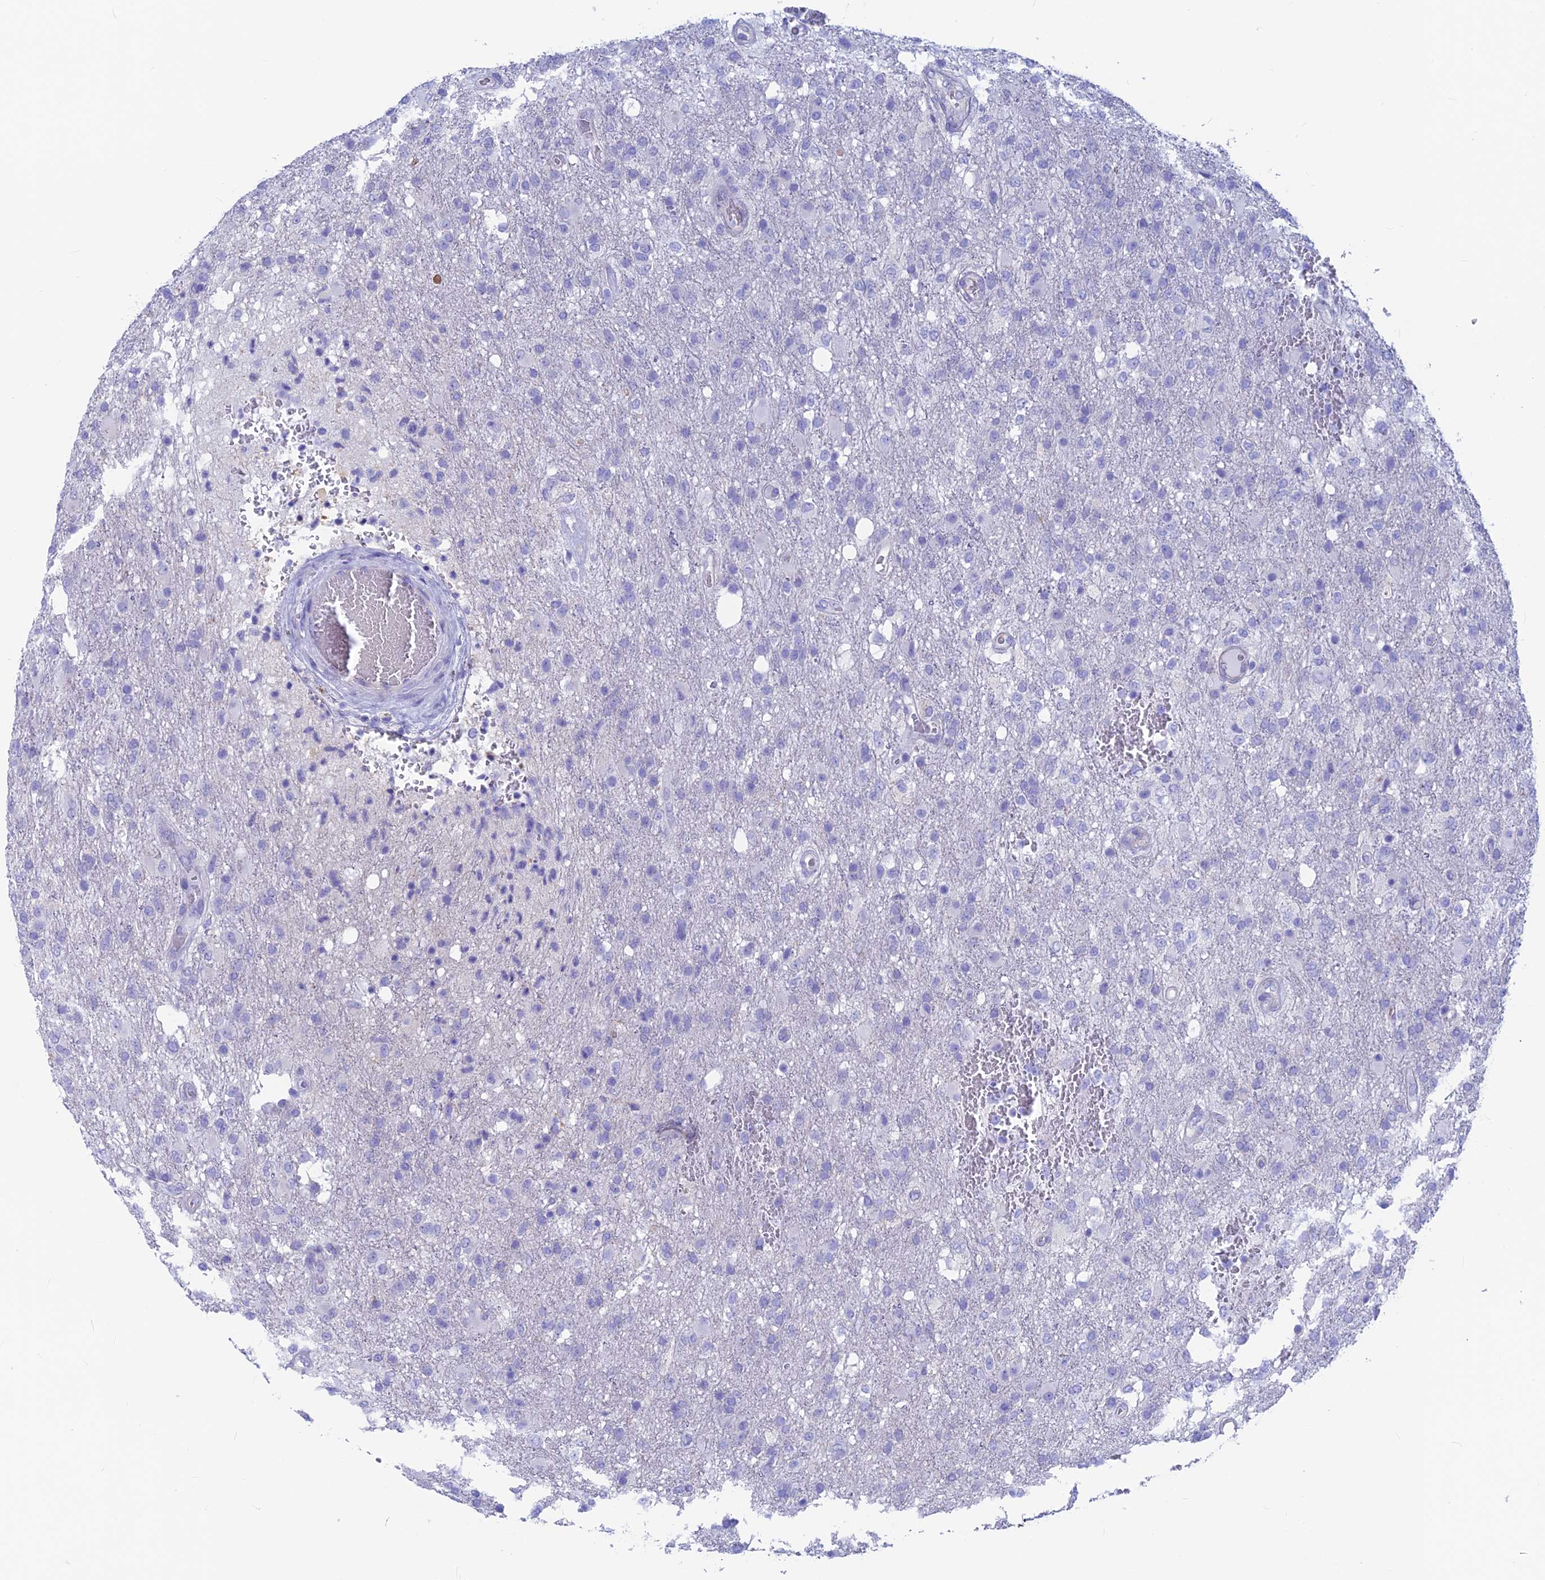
{"staining": {"intensity": "negative", "quantity": "none", "location": "none"}, "tissue": "glioma", "cell_type": "Tumor cells", "image_type": "cancer", "snomed": [{"axis": "morphology", "description": "Glioma, malignant, High grade"}, {"axis": "topography", "description": "Brain"}], "caption": "Micrograph shows no significant protein staining in tumor cells of glioma. The staining is performed using DAB (3,3'-diaminobenzidine) brown chromogen with nuclei counter-stained in using hematoxylin.", "gene": "GNGT2", "patient": {"sex": "female", "age": 74}}